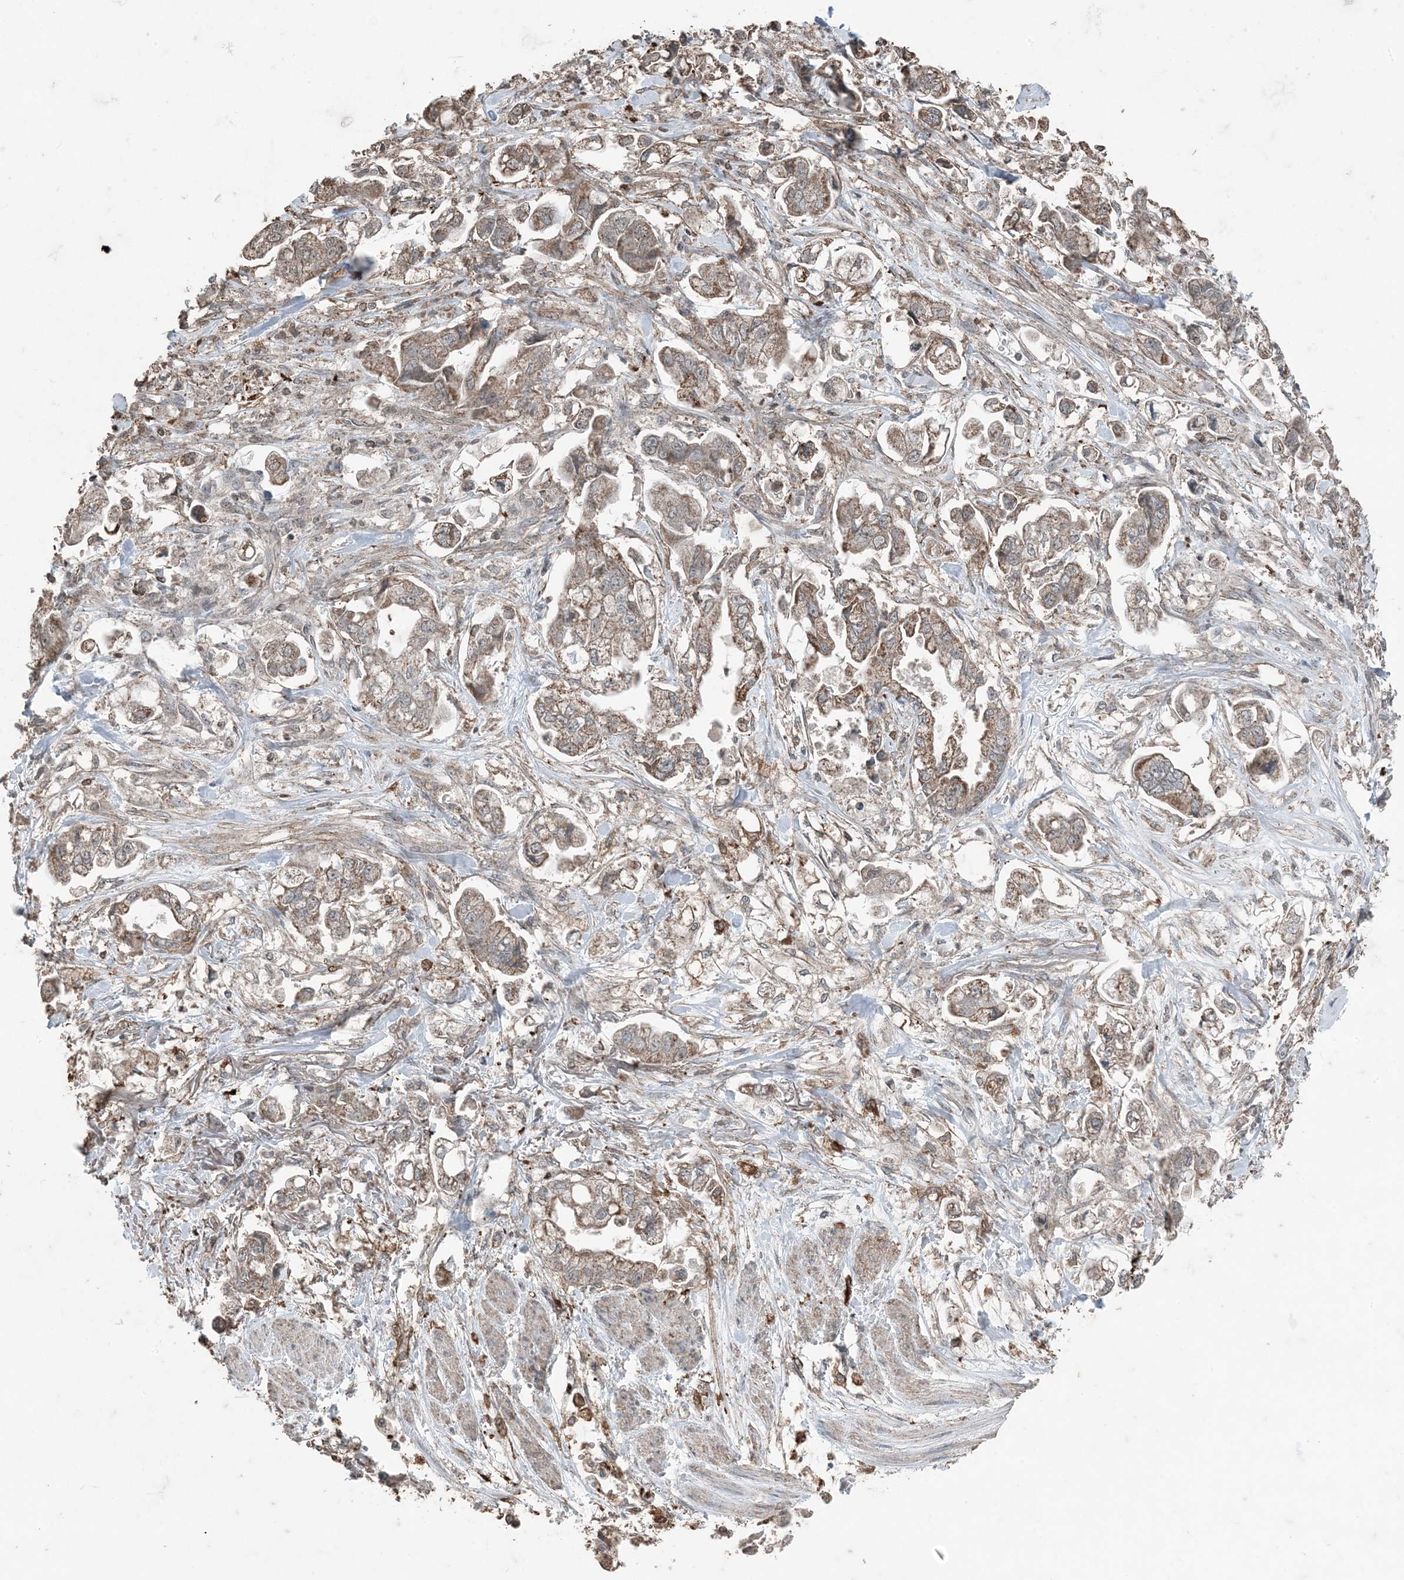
{"staining": {"intensity": "moderate", "quantity": ">75%", "location": "cytoplasmic/membranous"}, "tissue": "stomach cancer", "cell_type": "Tumor cells", "image_type": "cancer", "snomed": [{"axis": "morphology", "description": "Adenocarcinoma, NOS"}, {"axis": "topography", "description": "Stomach"}], "caption": "Immunohistochemistry photomicrograph of human adenocarcinoma (stomach) stained for a protein (brown), which reveals medium levels of moderate cytoplasmic/membranous expression in approximately >75% of tumor cells.", "gene": "GNL1", "patient": {"sex": "male", "age": 62}}